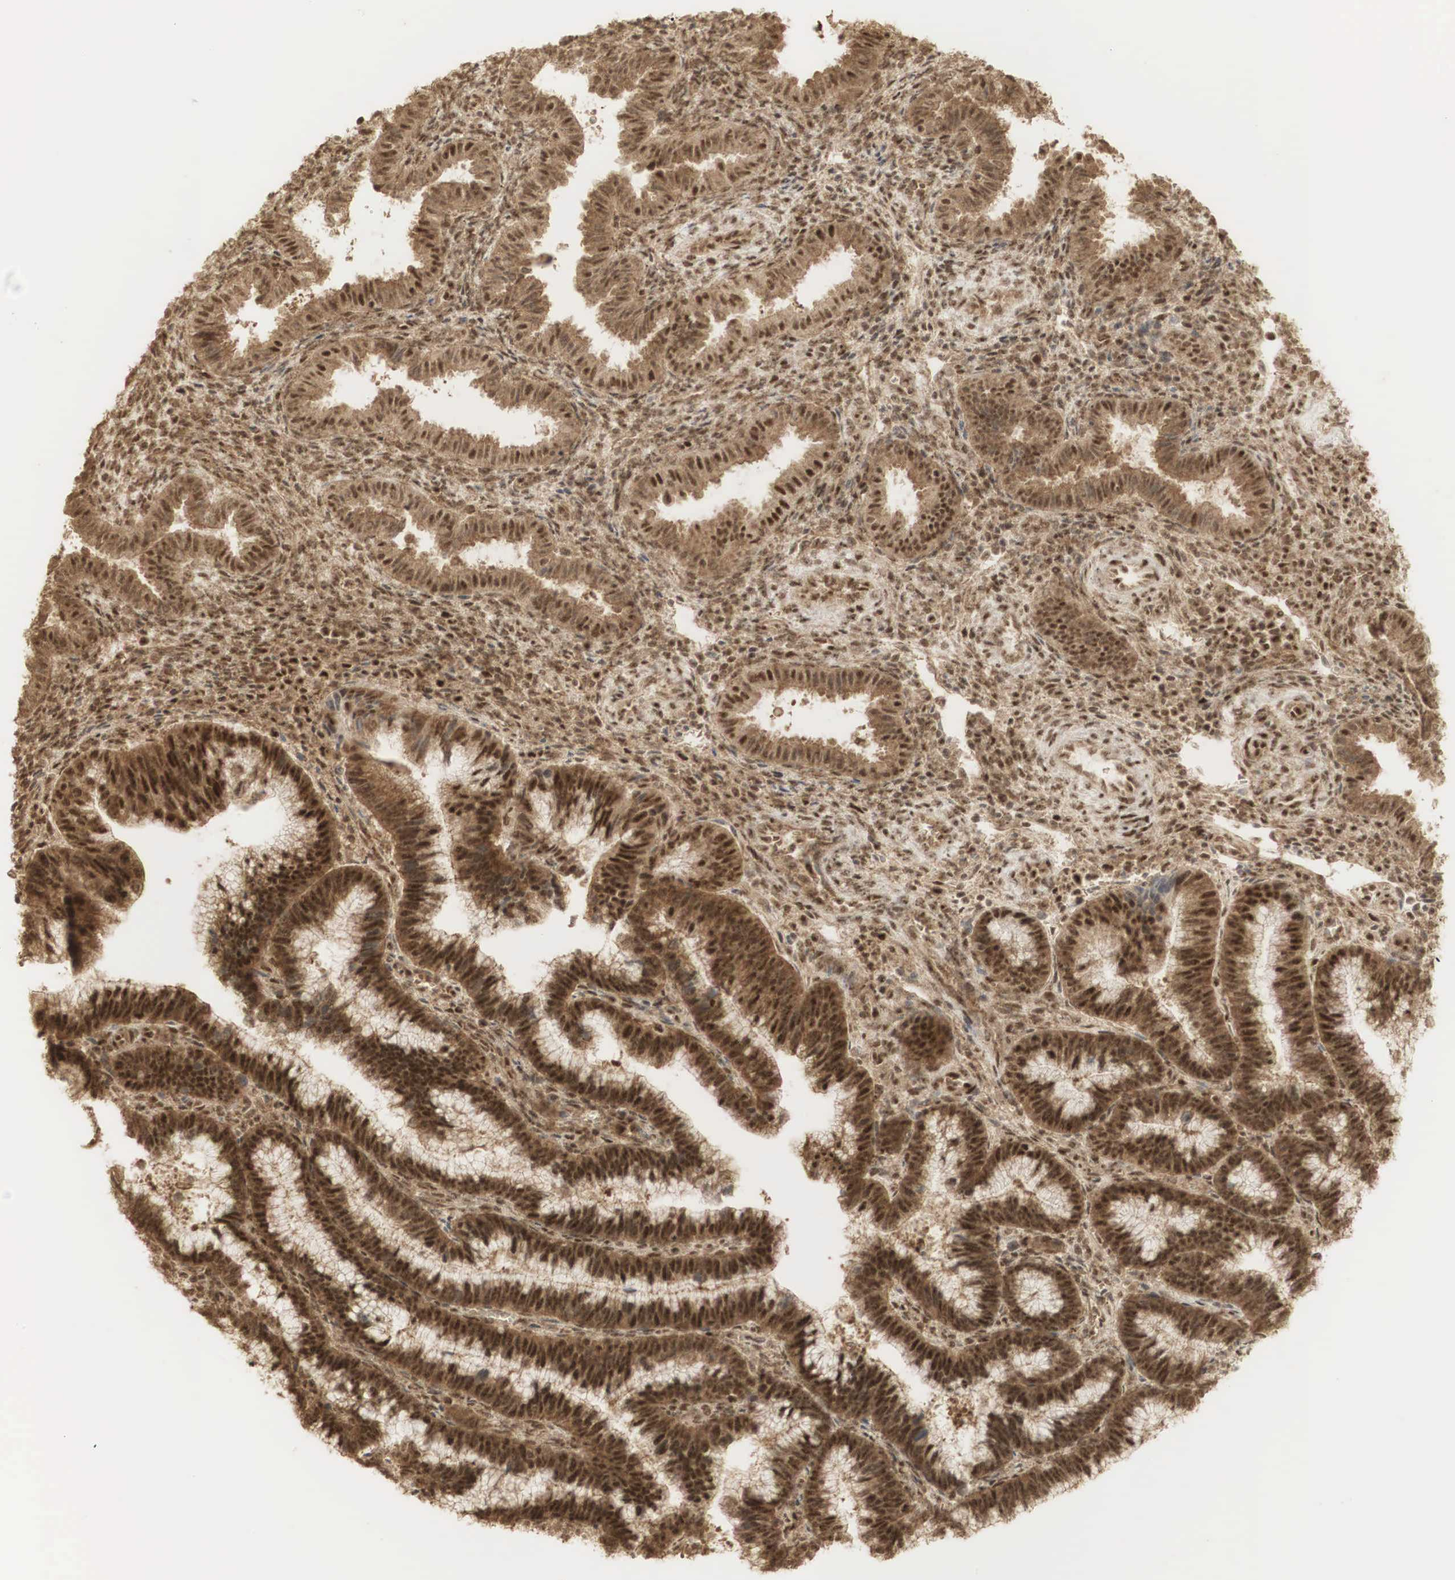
{"staining": {"intensity": "moderate", "quantity": "25%-75%", "location": "cytoplasmic/membranous,nuclear"}, "tissue": "endometrium", "cell_type": "Cells in endometrial stroma", "image_type": "normal", "snomed": [{"axis": "morphology", "description": "Normal tissue, NOS"}, {"axis": "topography", "description": "Endometrium"}], "caption": "A photomicrograph of human endometrium stained for a protein displays moderate cytoplasmic/membranous,nuclear brown staining in cells in endometrial stroma.", "gene": "RNF113A", "patient": {"sex": "female", "age": 36}}